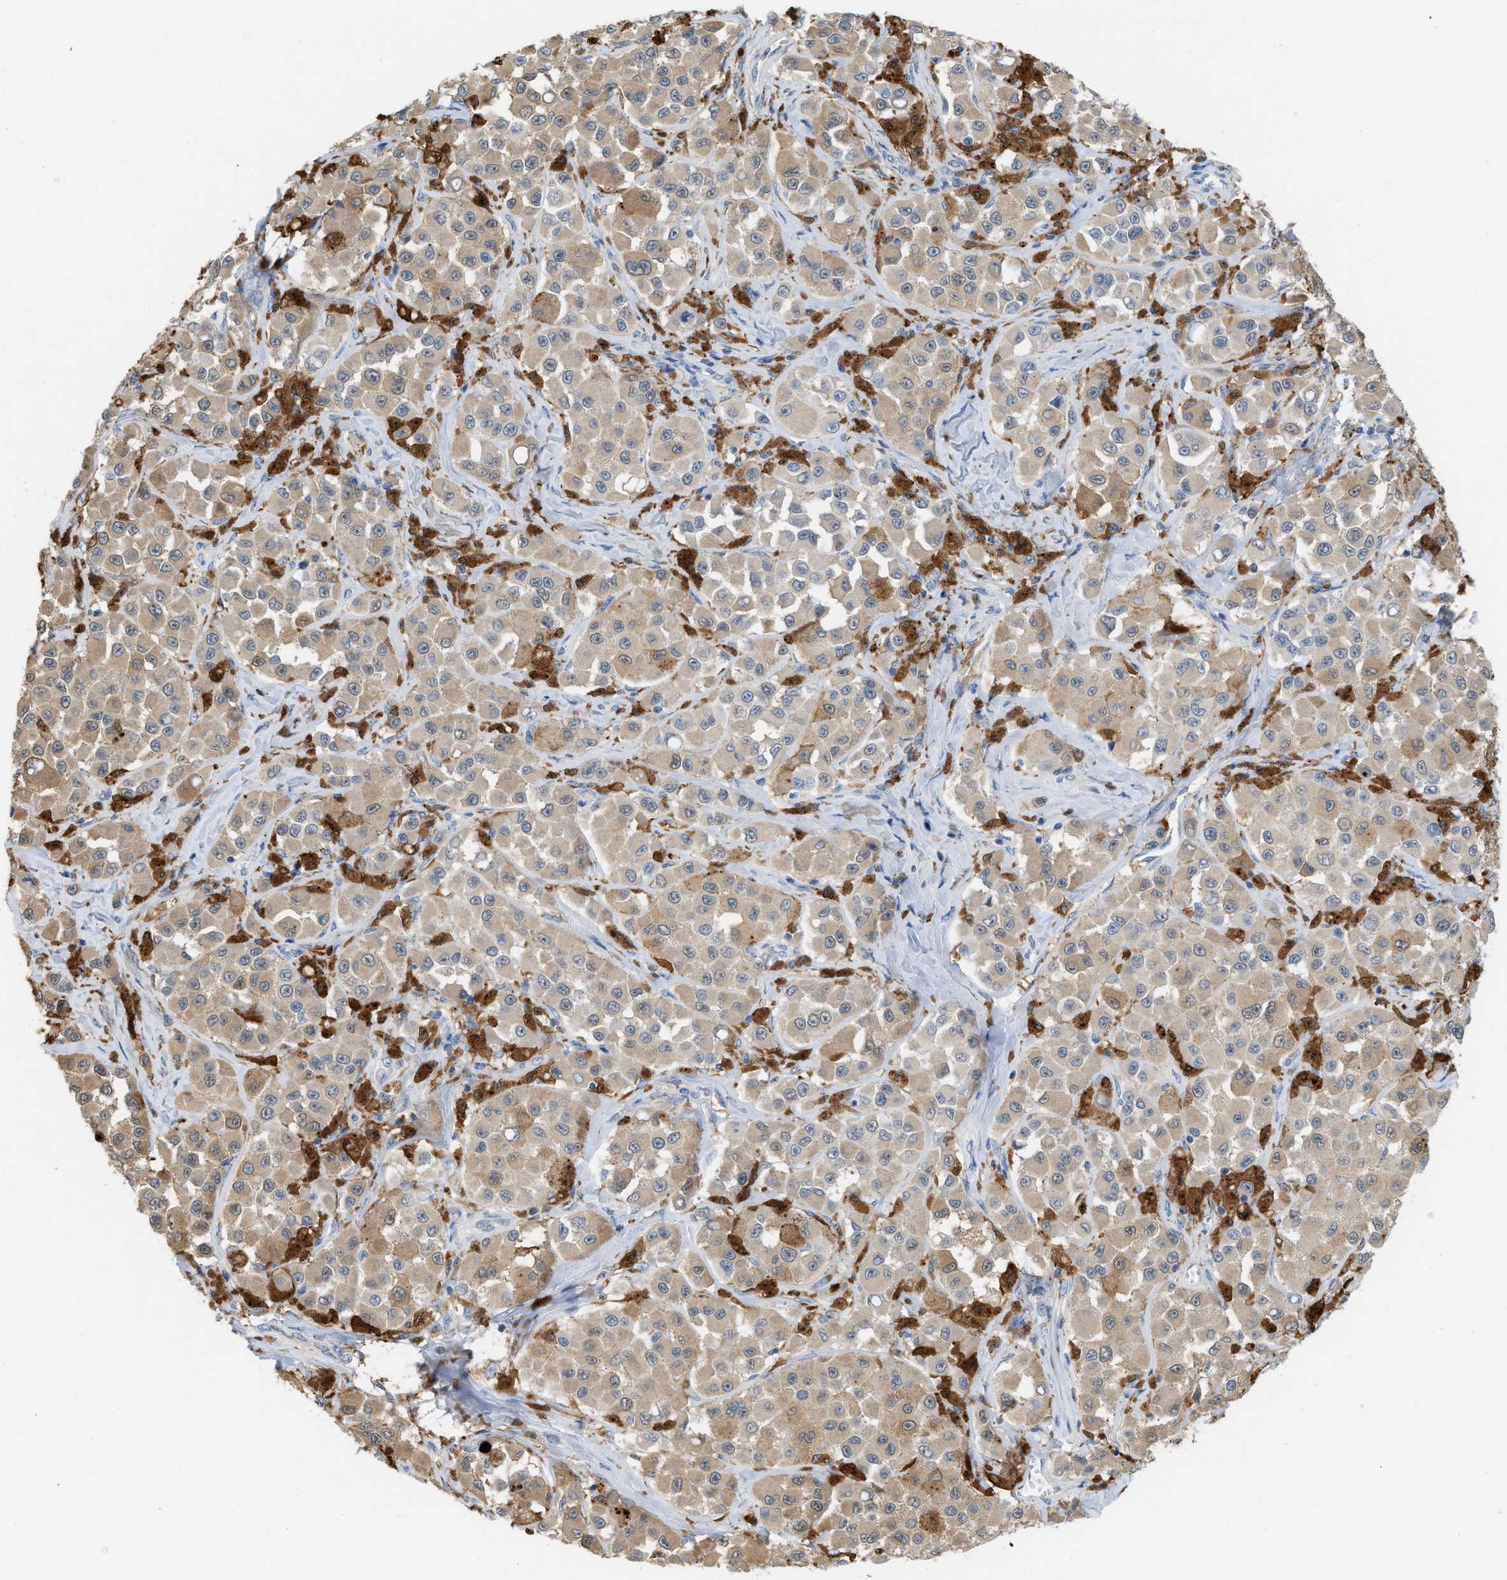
{"staining": {"intensity": "weak", "quantity": ">75%", "location": "cytoplasmic/membranous"}, "tissue": "melanoma", "cell_type": "Tumor cells", "image_type": "cancer", "snomed": [{"axis": "morphology", "description": "Malignant melanoma, NOS"}, {"axis": "topography", "description": "Skin"}], "caption": "Immunohistochemistry image of neoplastic tissue: human melanoma stained using IHC reveals low levels of weak protein expression localized specifically in the cytoplasmic/membranous of tumor cells, appearing as a cytoplasmic/membranous brown color.", "gene": "CSTB", "patient": {"sex": "male", "age": 84}}